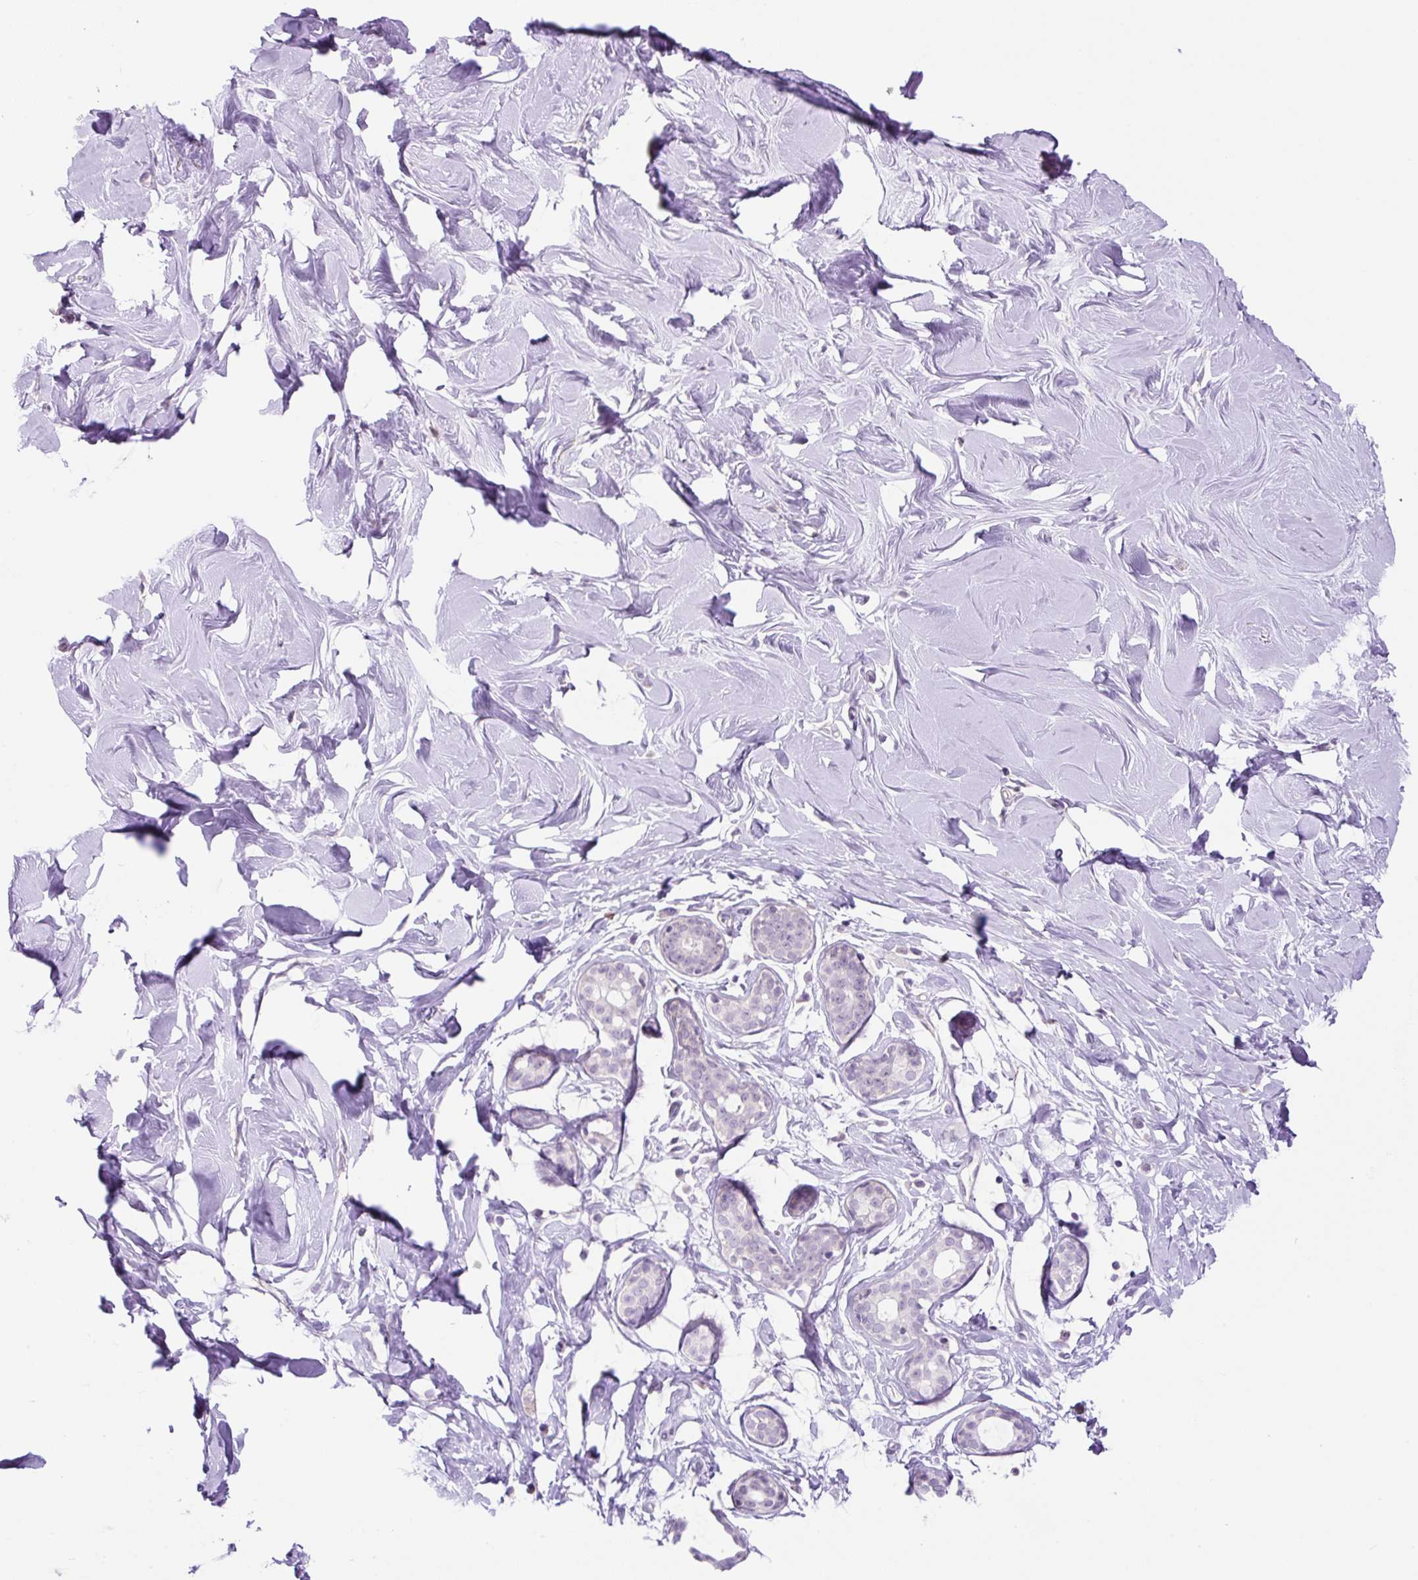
{"staining": {"intensity": "negative", "quantity": "none", "location": "none"}, "tissue": "breast", "cell_type": "Adipocytes", "image_type": "normal", "snomed": [{"axis": "morphology", "description": "Normal tissue, NOS"}, {"axis": "topography", "description": "Breast"}], "caption": "This is an IHC histopathology image of benign breast. There is no expression in adipocytes.", "gene": "OGDHL", "patient": {"sex": "female", "age": 27}}